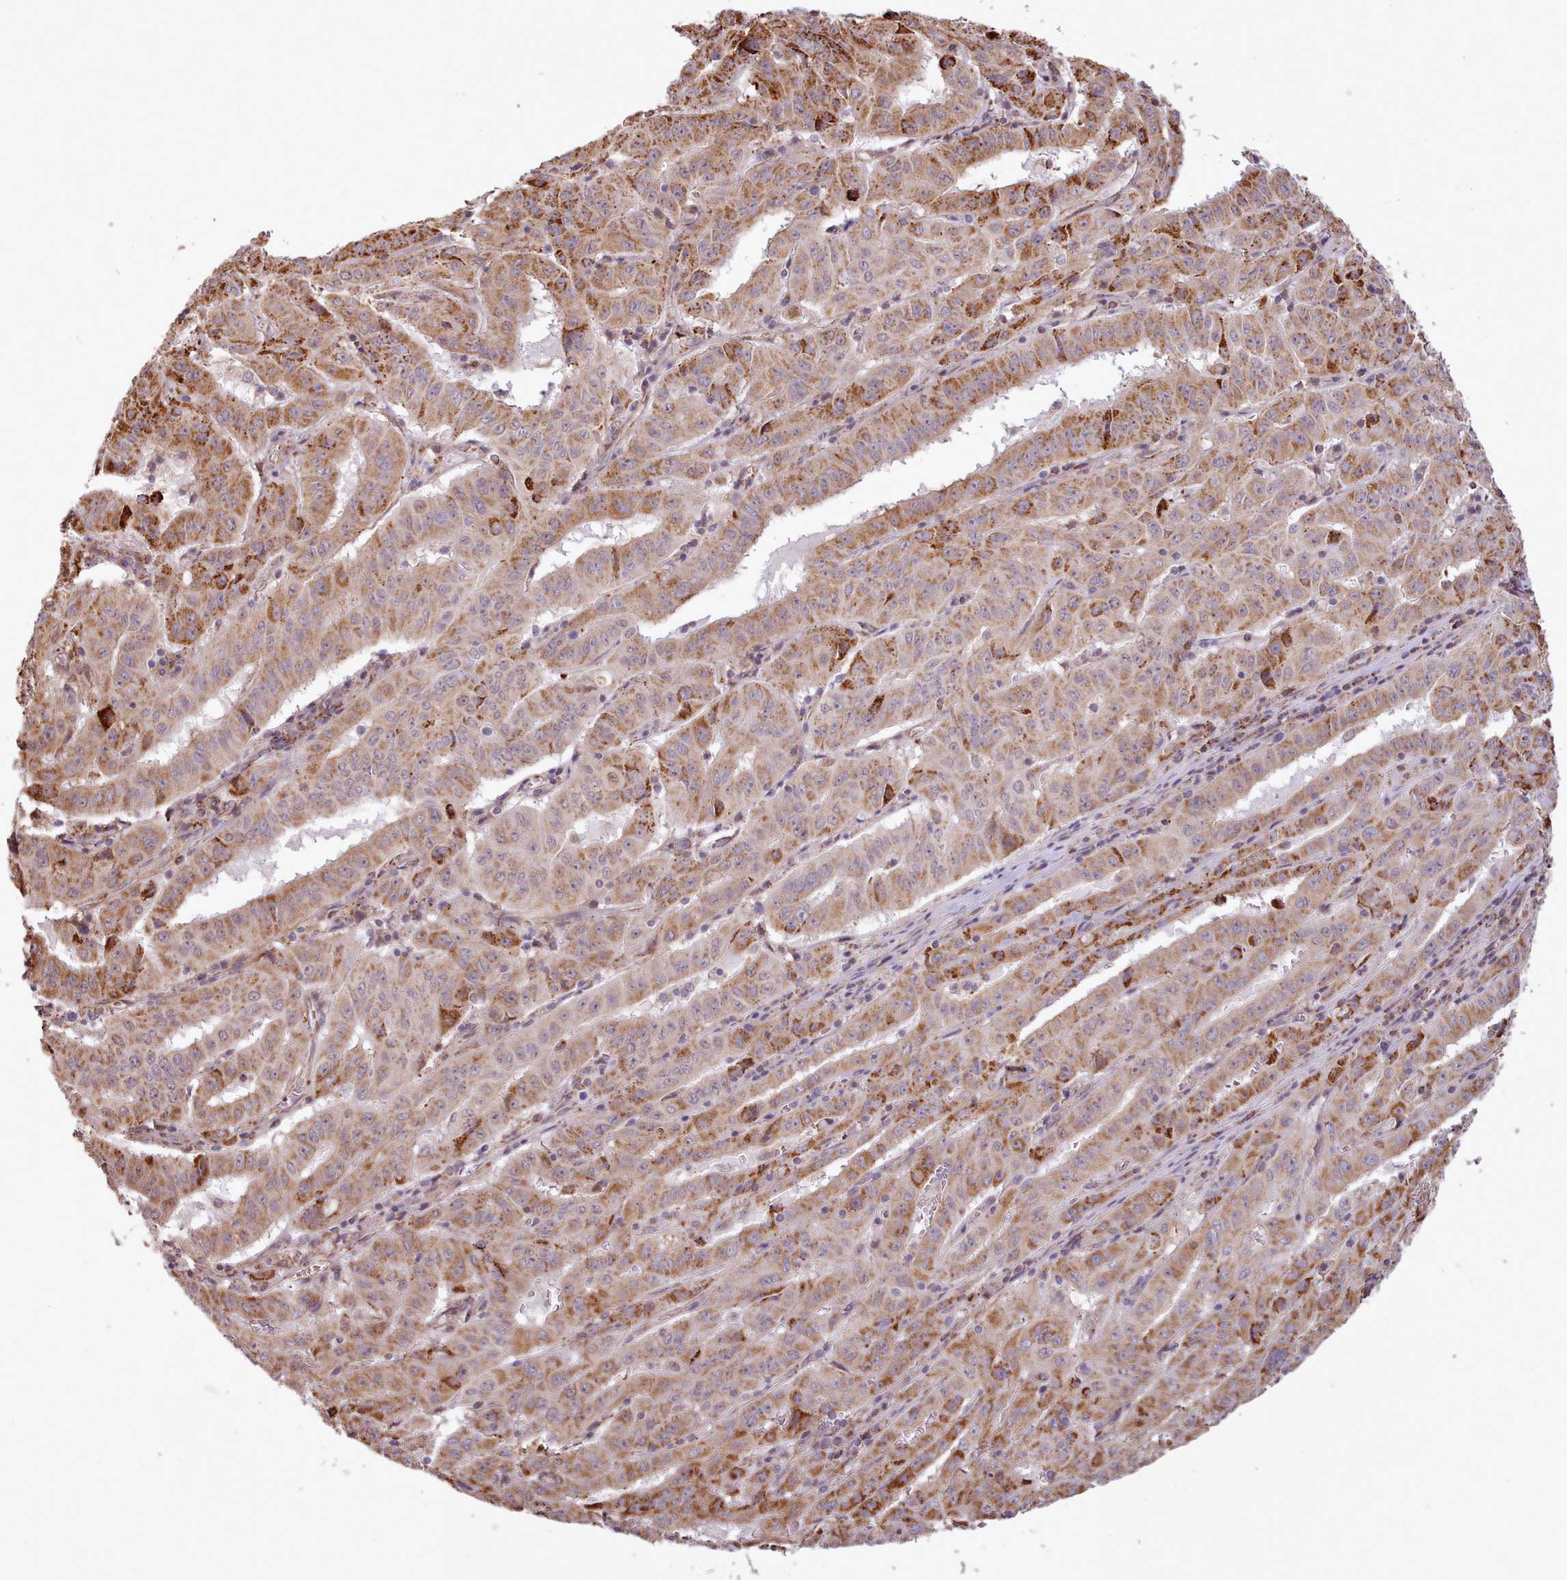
{"staining": {"intensity": "strong", "quantity": ">75%", "location": "cytoplasmic/membranous"}, "tissue": "pancreatic cancer", "cell_type": "Tumor cells", "image_type": "cancer", "snomed": [{"axis": "morphology", "description": "Adenocarcinoma, NOS"}, {"axis": "topography", "description": "Pancreas"}], "caption": "The histopathology image displays a brown stain indicating the presence of a protein in the cytoplasmic/membranous of tumor cells in adenocarcinoma (pancreatic).", "gene": "ZMYM4", "patient": {"sex": "male", "age": 63}}